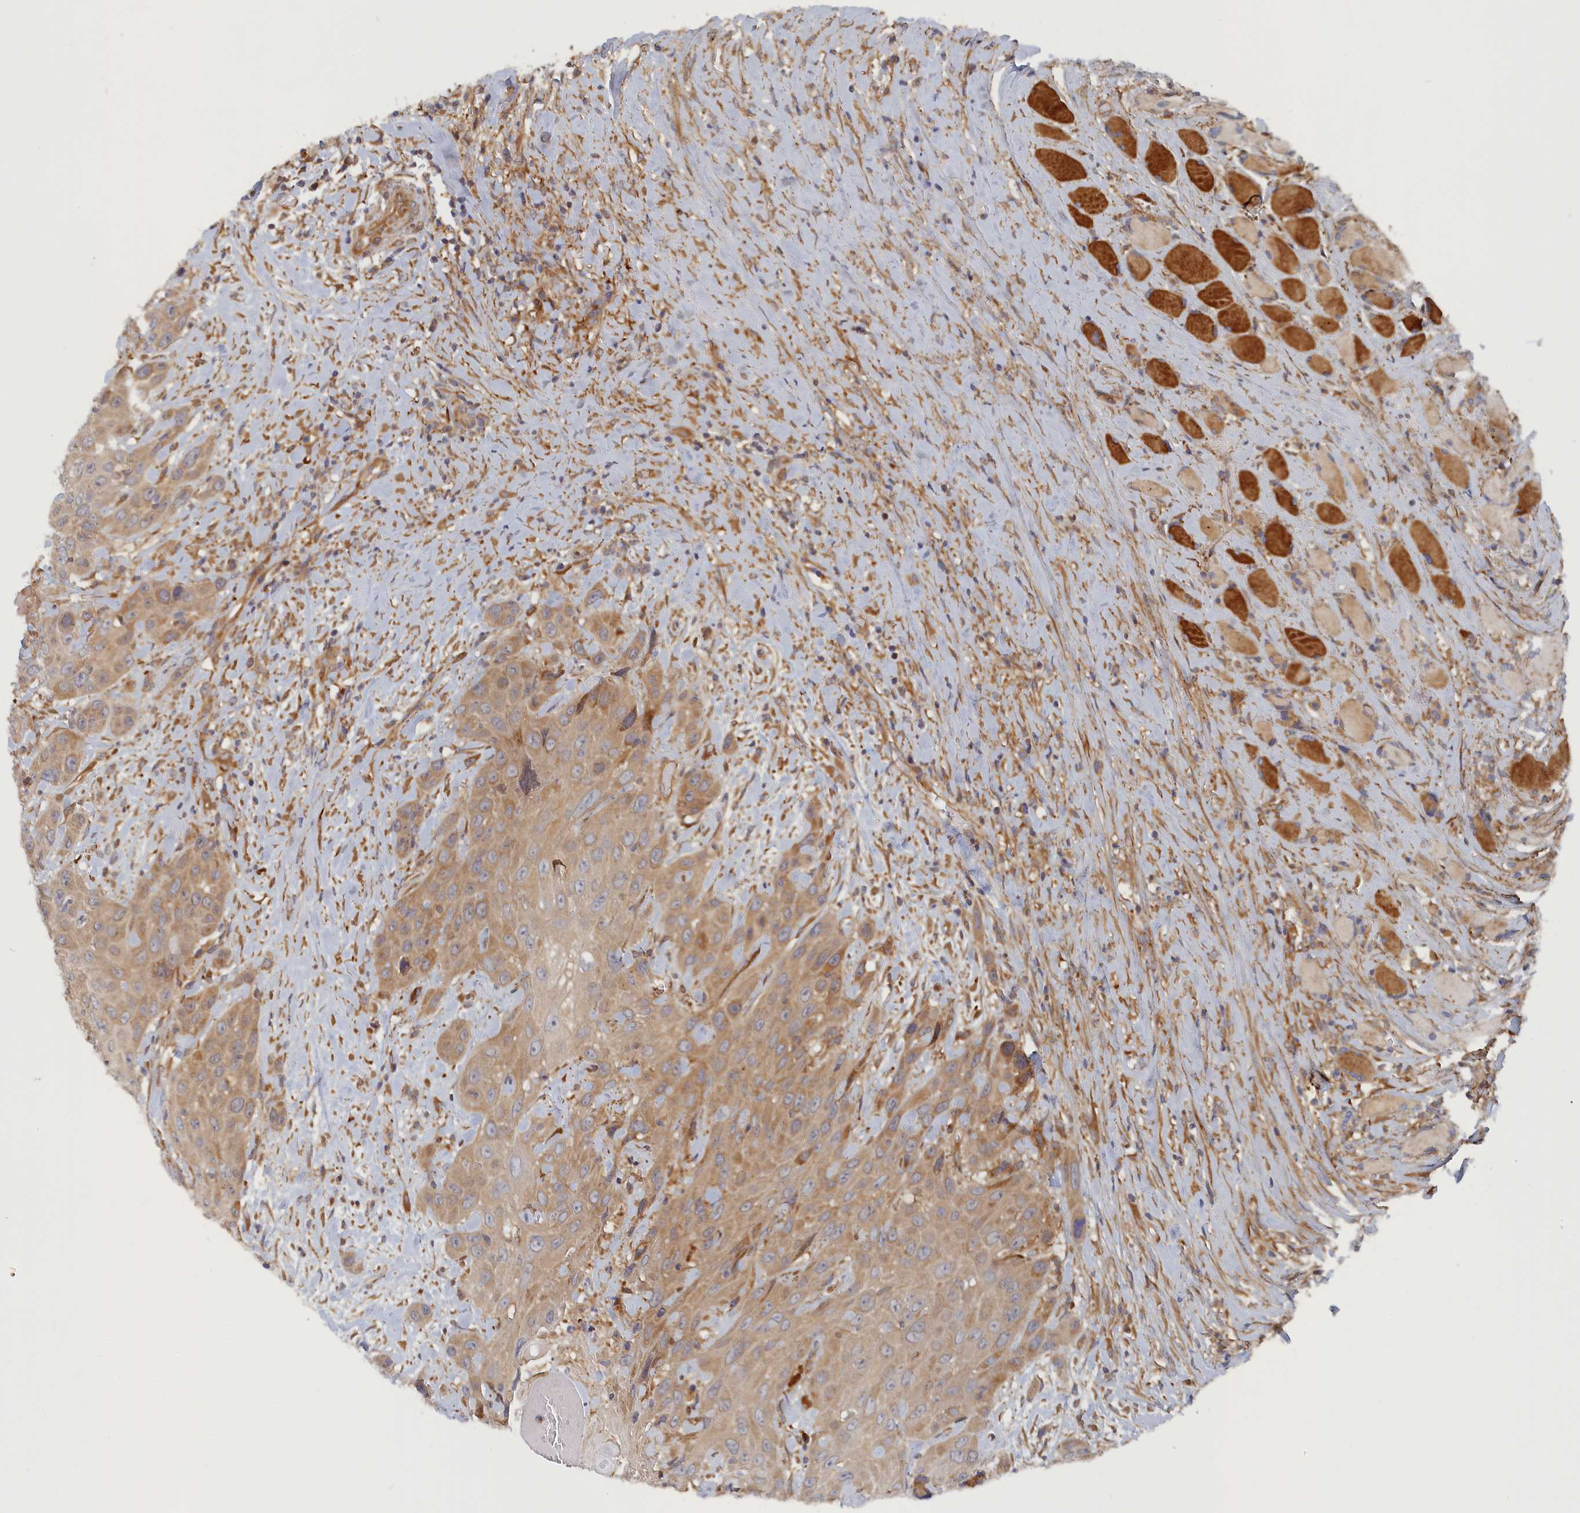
{"staining": {"intensity": "weak", "quantity": ">75%", "location": "cytoplasmic/membranous"}, "tissue": "head and neck cancer", "cell_type": "Tumor cells", "image_type": "cancer", "snomed": [{"axis": "morphology", "description": "Squamous cell carcinoma, NOS"}, {"axis": "topography", "description": "Head-Neck"}], "caption": "IHC (DAB) staining of squamous cell carcinoma (head and neck) displays weak cytoplasmic/membranous protein positivity in about >75% of tumor cells. The staining was performed using DAB (3,3'-diaminobenzidine) to visualize the protein expression in brown, while the nuclei were stained in blue with hematoxylin (Magnification: 20x).", "gene": "TMEM196", "patient": {"sex": "male", "age": 81}}